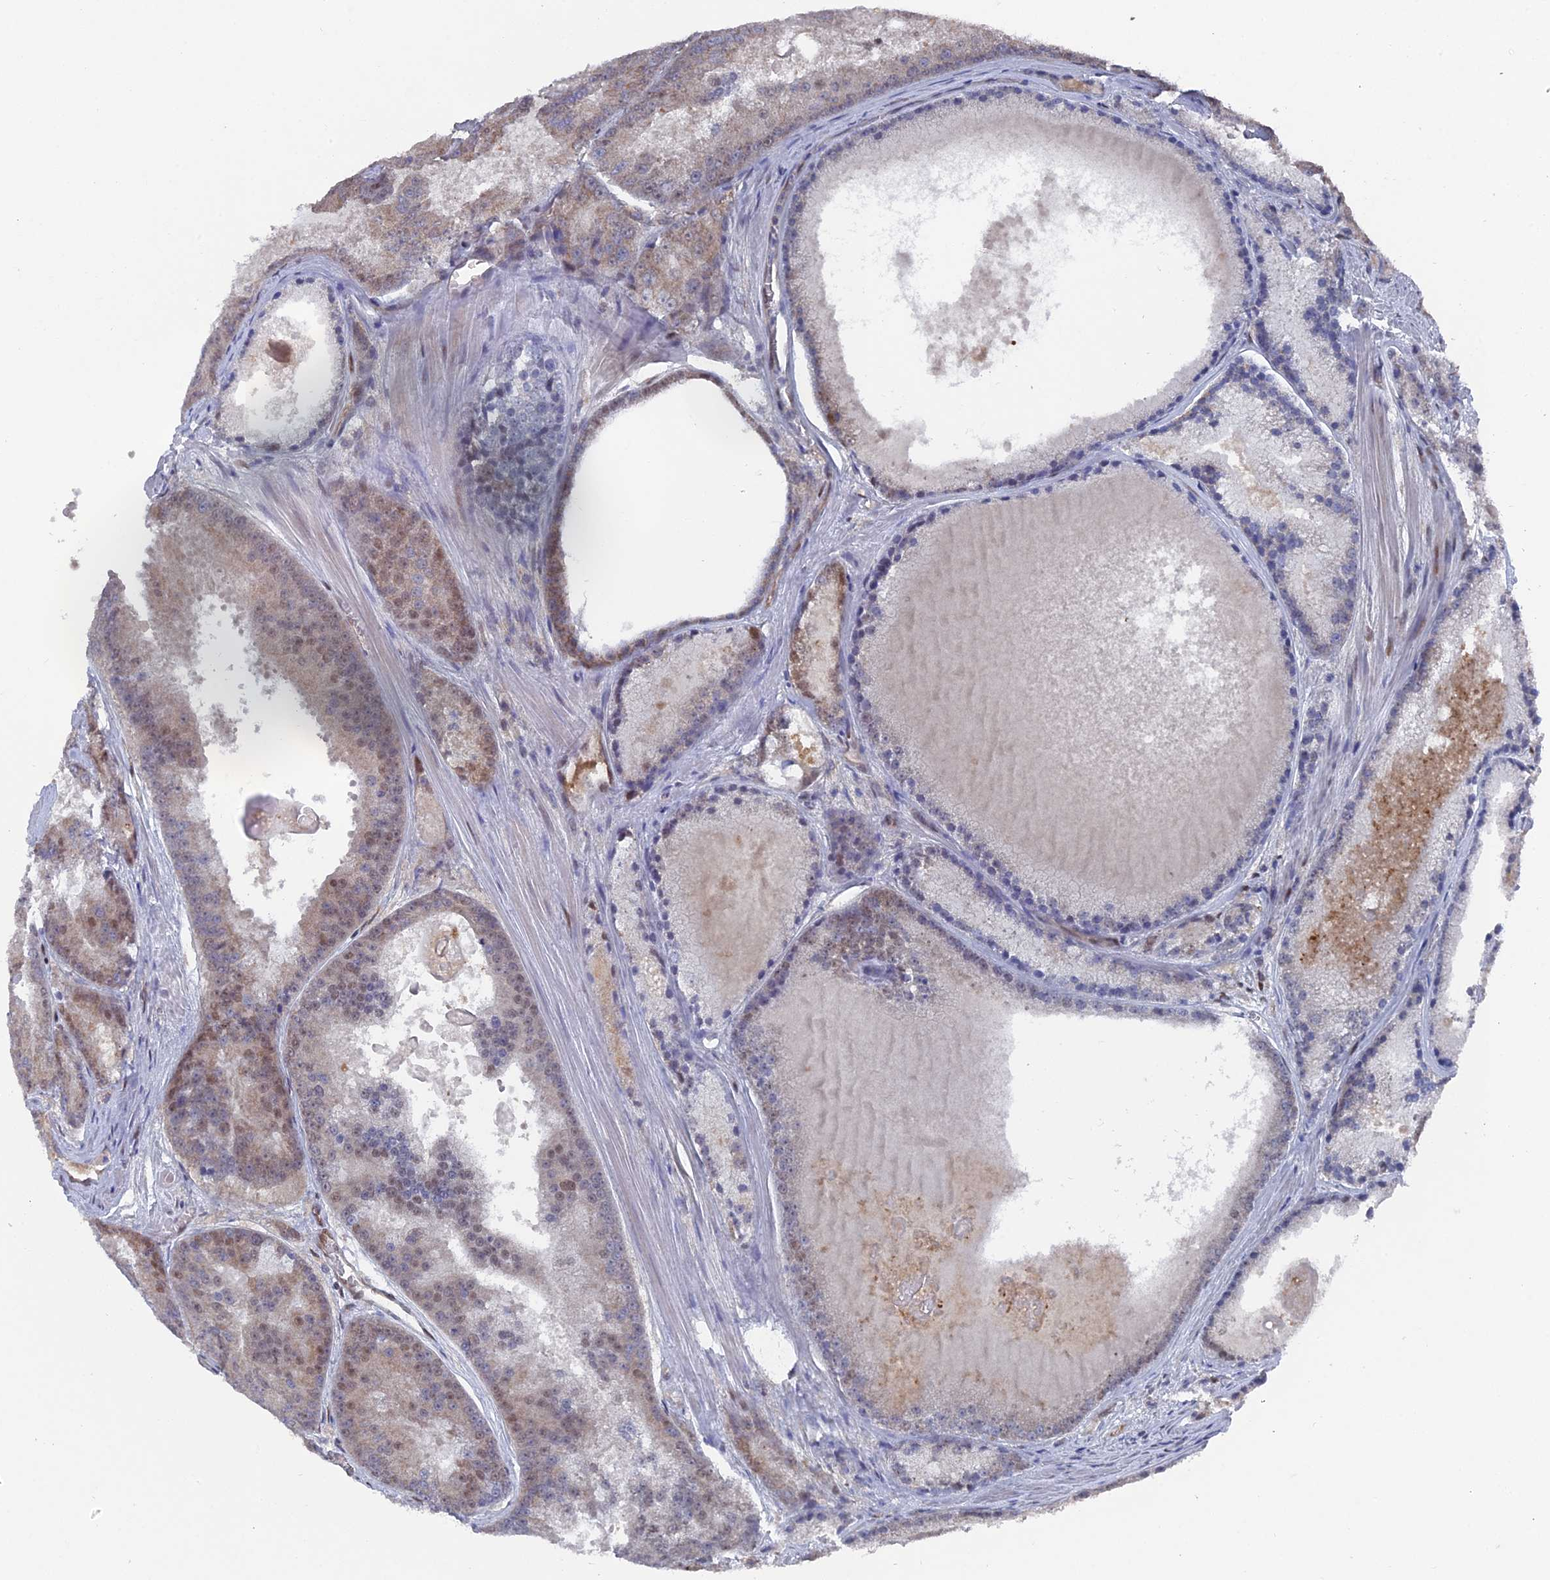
{"staining": {"intensity": "moderate", "quantity": "25%-75%", "location": "cytoplasmic/membranous,nuclear"}, "tissue": "prostate cancer", "cell_type": "Tumor cells", "image_type": "cancer", "snomed": [{"axis": "morphology", "description": "Adenocarcinoma, High grade"}, {"axis": "topography", "description": "Prostate"}], "caption": "Prostate cancer (adenocarcinoma (high-grade)) stained with DAB (3,3'-diaminobenzidine) immunohistochemistry demonstrates medium levels of moderate cytoplasmic/membranous and nuclear staining in approximately 25%-75% of tumor cells.", "gene": "UNC5D", "patient": {"sex": "male", "age": 61}}